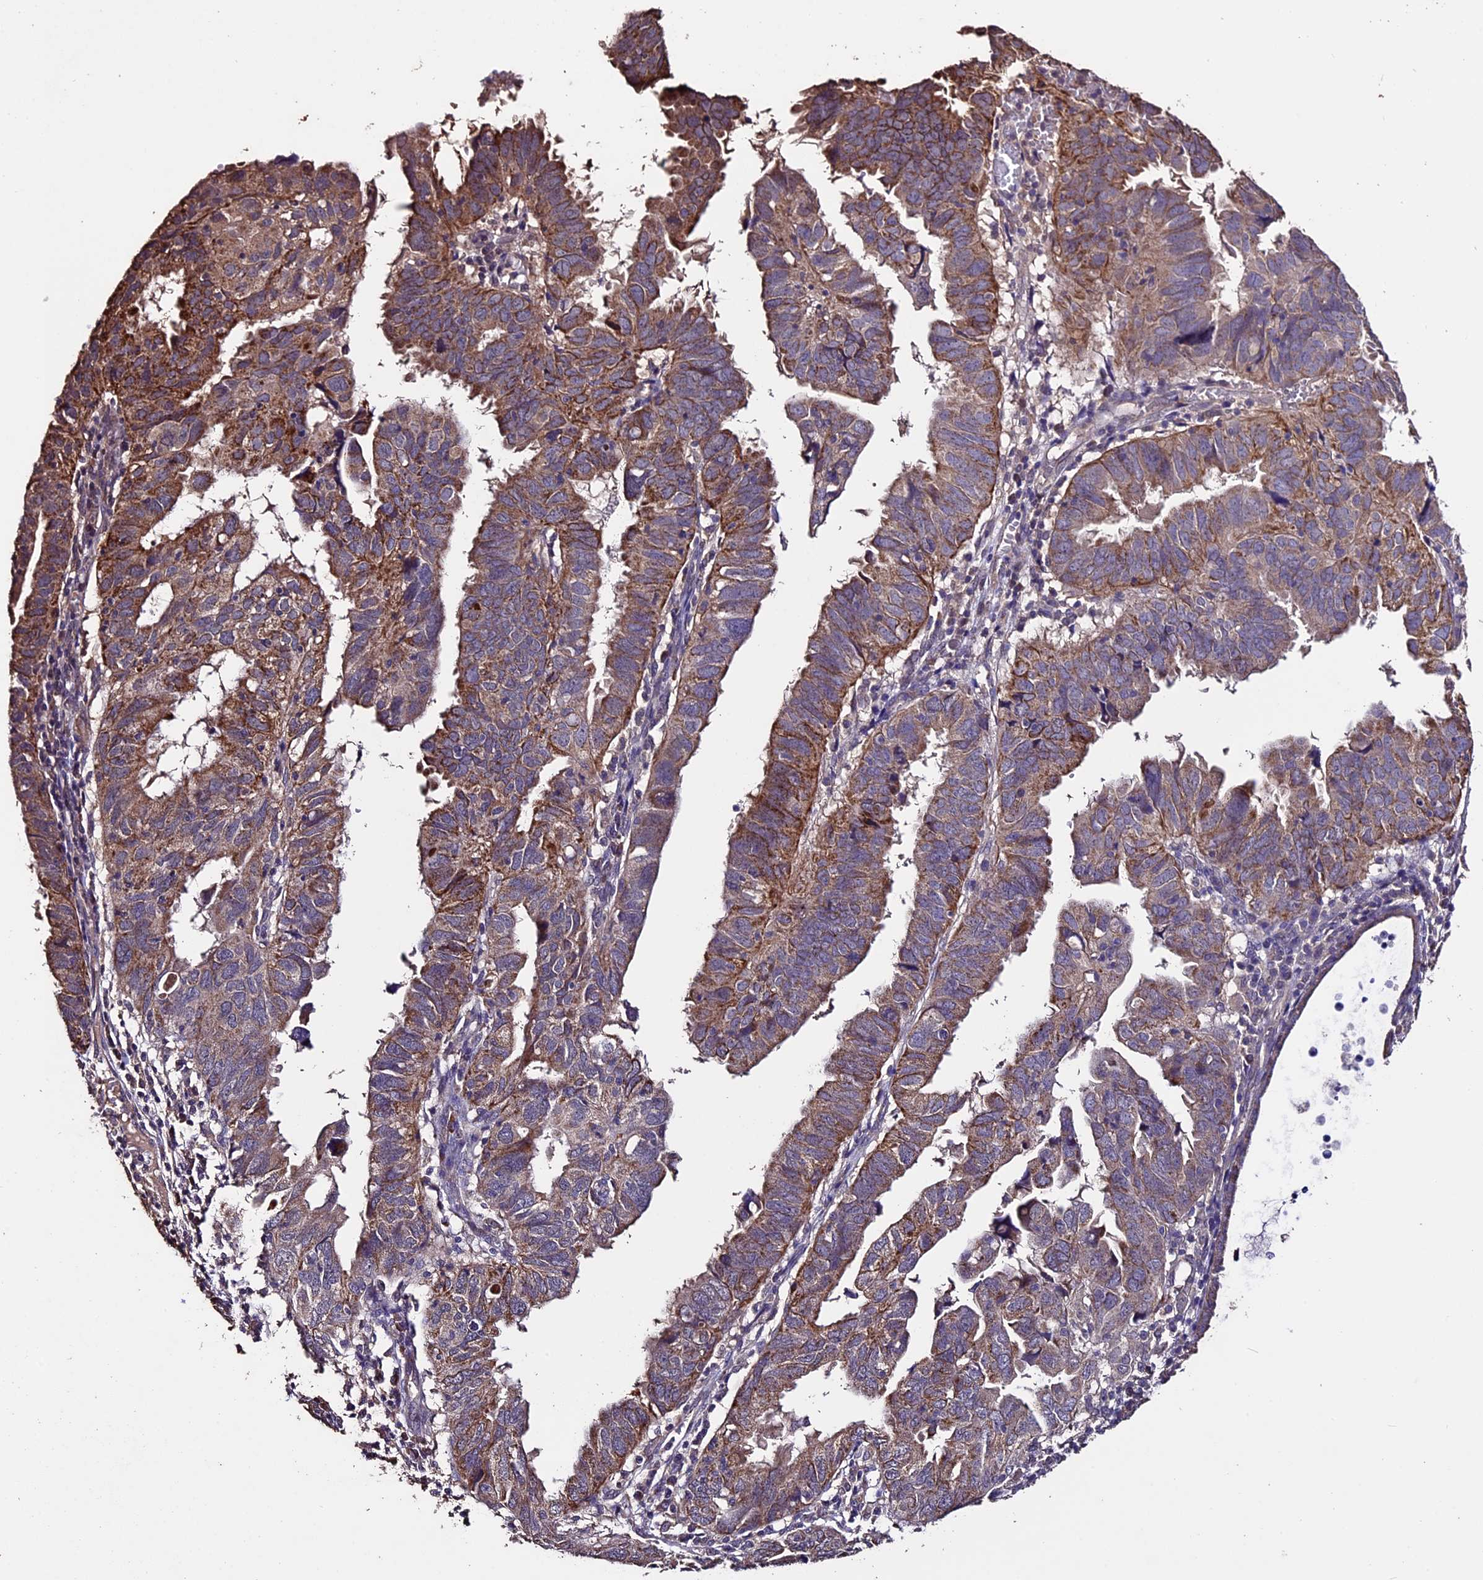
{"staining": {"intensity": "moderate", "quantity": ">75%", "location": "cytoplasmic/membranous"}, "tissue": "endometrial cancer", "cell_type": "Tumor cells", "image_type": "cancer", "snomed": [{"axis": "morphology", "description": "Adenocarcinoma, NOS"}, {"axis": "topography", "description": "Uterus"}], "caption": "Protein expression analysis of endometrial cancer reveals moderate cytoplasmic/membranous positivity in about >75% of tumor cells.", "gene": "DIS3L", "patient": {"sex": "female", "age": 77}}